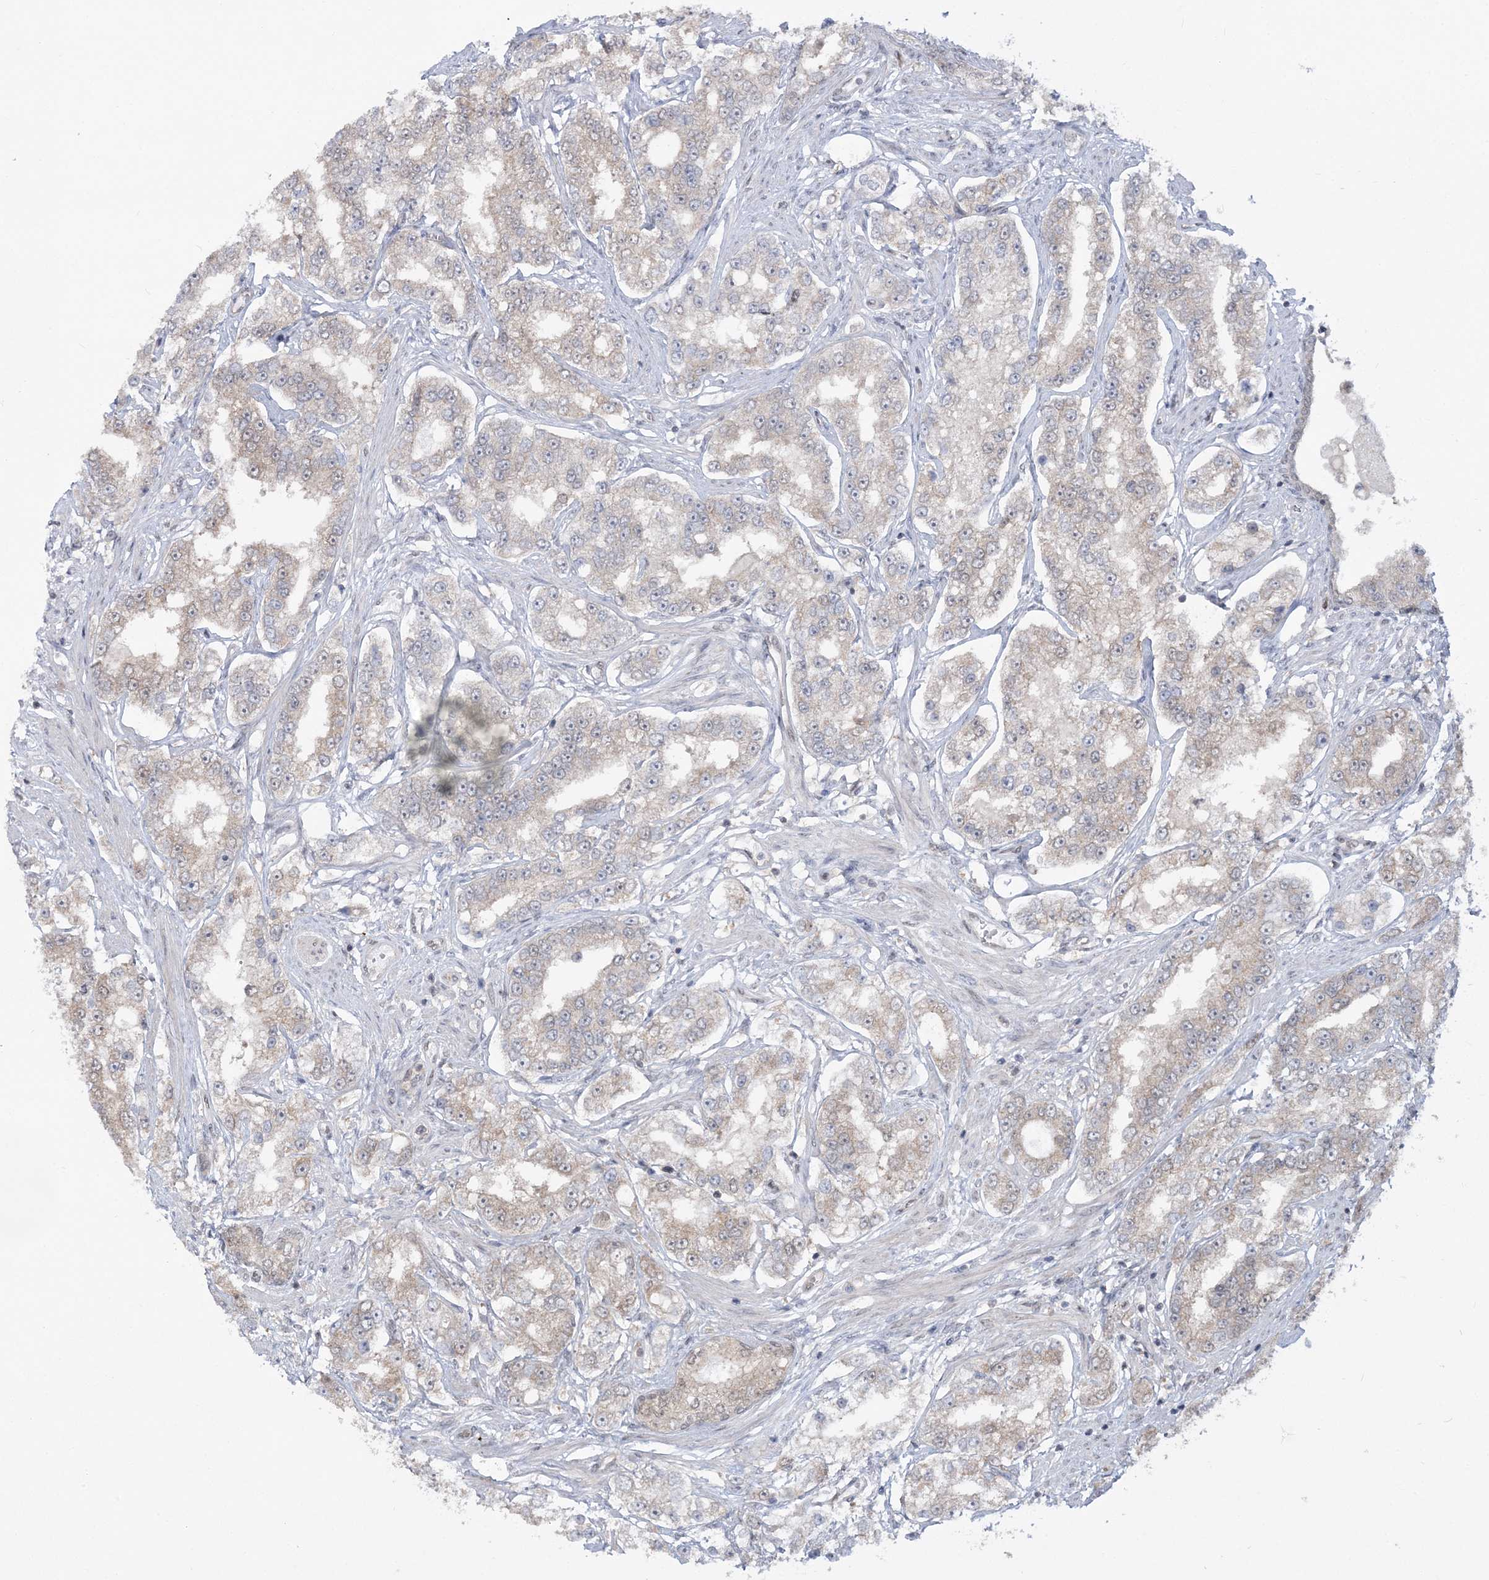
{"staining": {"intensity": "weak", "quantity": "<25%", "location": "cytoplasmic/membranous"}, "tissue": "prostate cancer", "cell_type": "Tumor cells", "image_type": "cancer", "snomed": [{"axis": "morphology", "description": "Normal tissue, NOS"}, {"axis": "morphology", "description": "Adenocarcinoma, High grade"}, {"axis": "topography", "description": "Prostate"}], "caption": "Image shows no protein staining in tumor cells of adenocarcinoma (high-grade) (prostate) tissue.", "gene": "ZFAND6", "patient": {"sex": "male", "age": 83}}